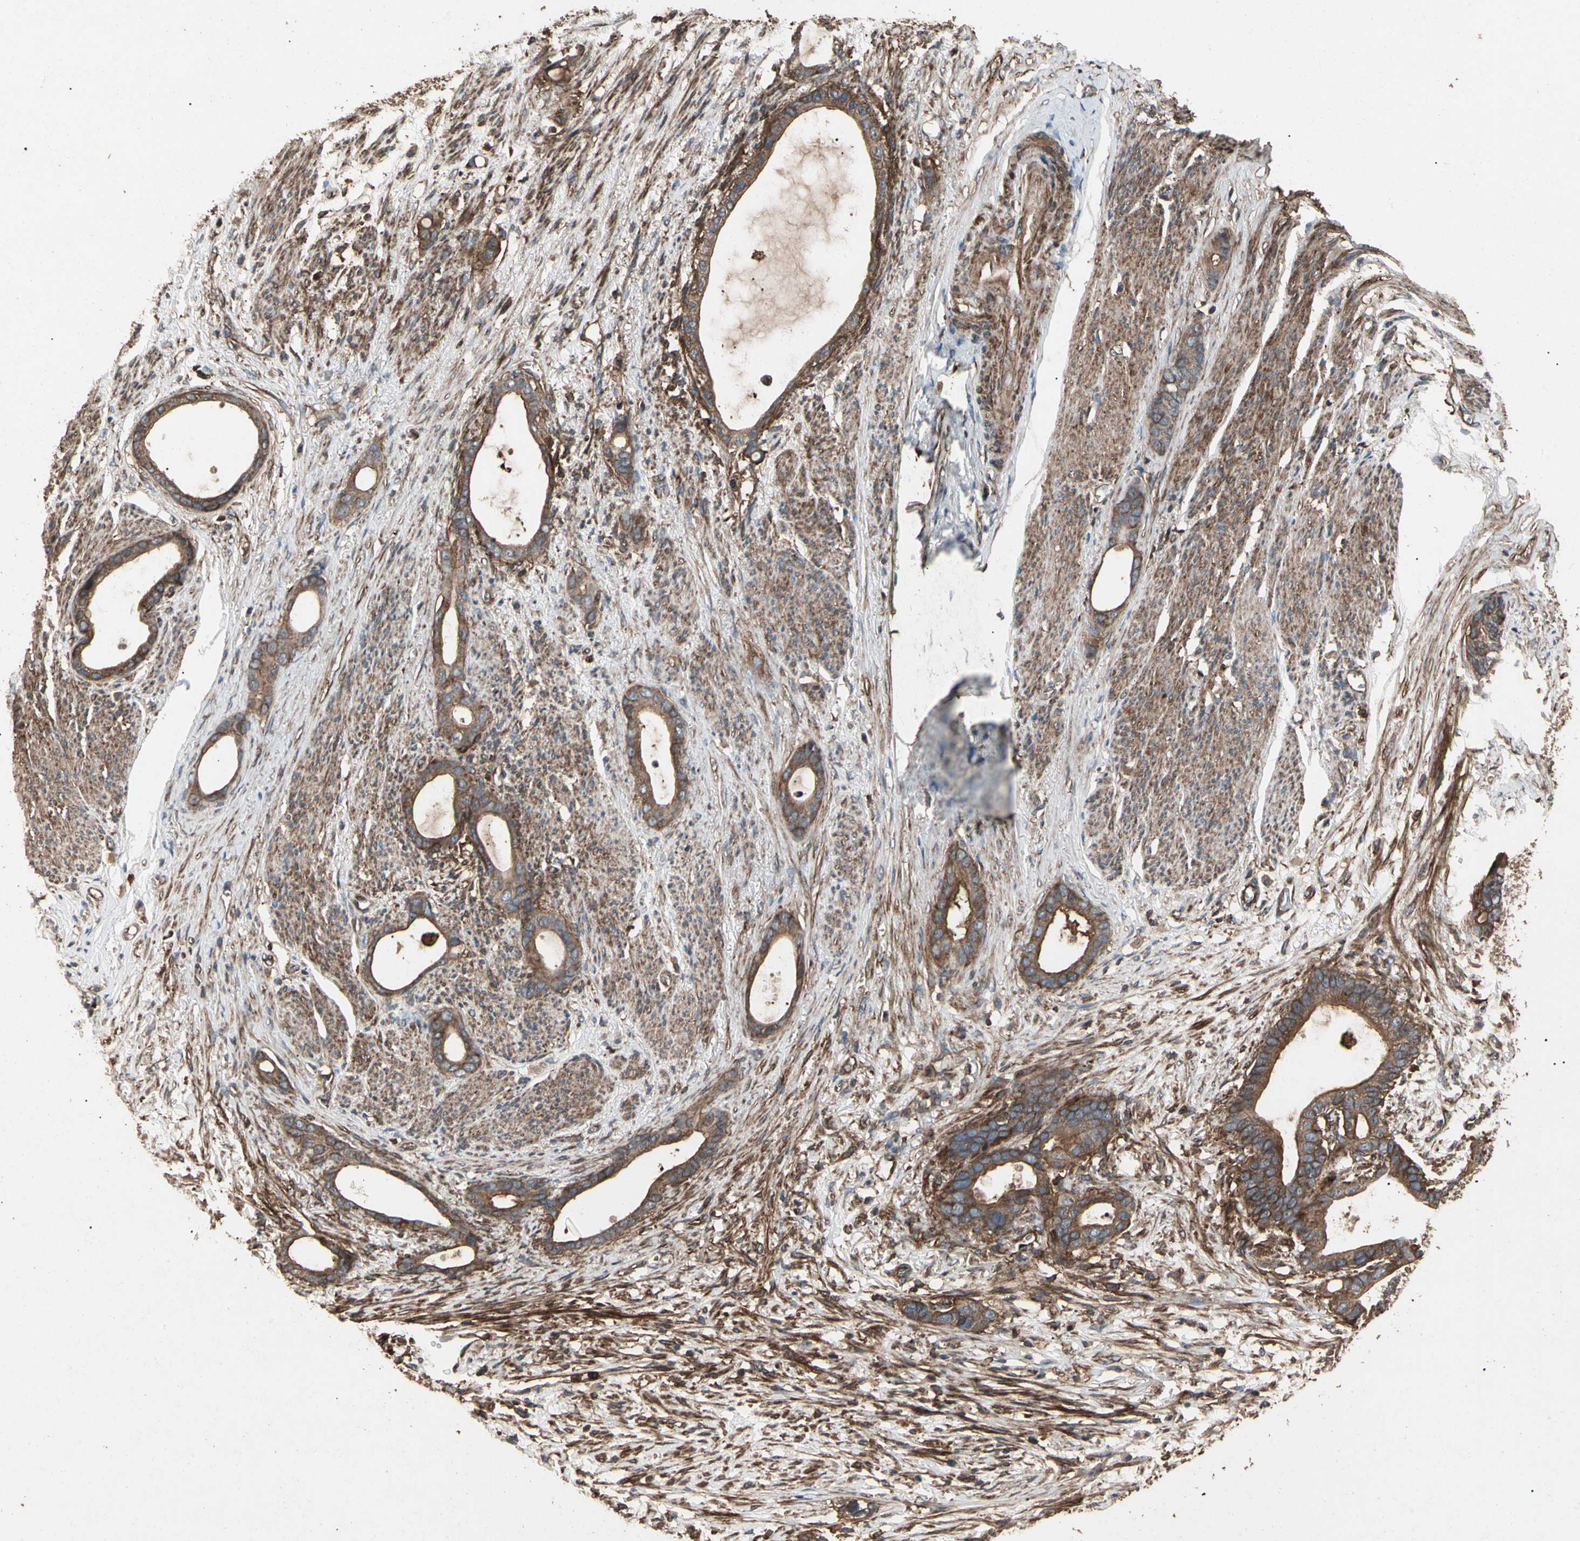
{"staining": {"intensity": "strong", "quantity": ">75%", "location": "cytoplasmic/membranous"}, "tissue": "stomach cancer", "cell_type": "Tumor cells", "image_type": "cancer", "snomed": [{"axis": "morphology", "description": "Adenocarcinoma, NOS"}, {"axis": "topography", "description": "Stomach"}], "caption": "Tumor cells show strong cytoplasmic/membranous staining in about >75% of cells in stomach cancer.", "gene": "AGBL2", "patient": {"sex": "female", "age": 75}}